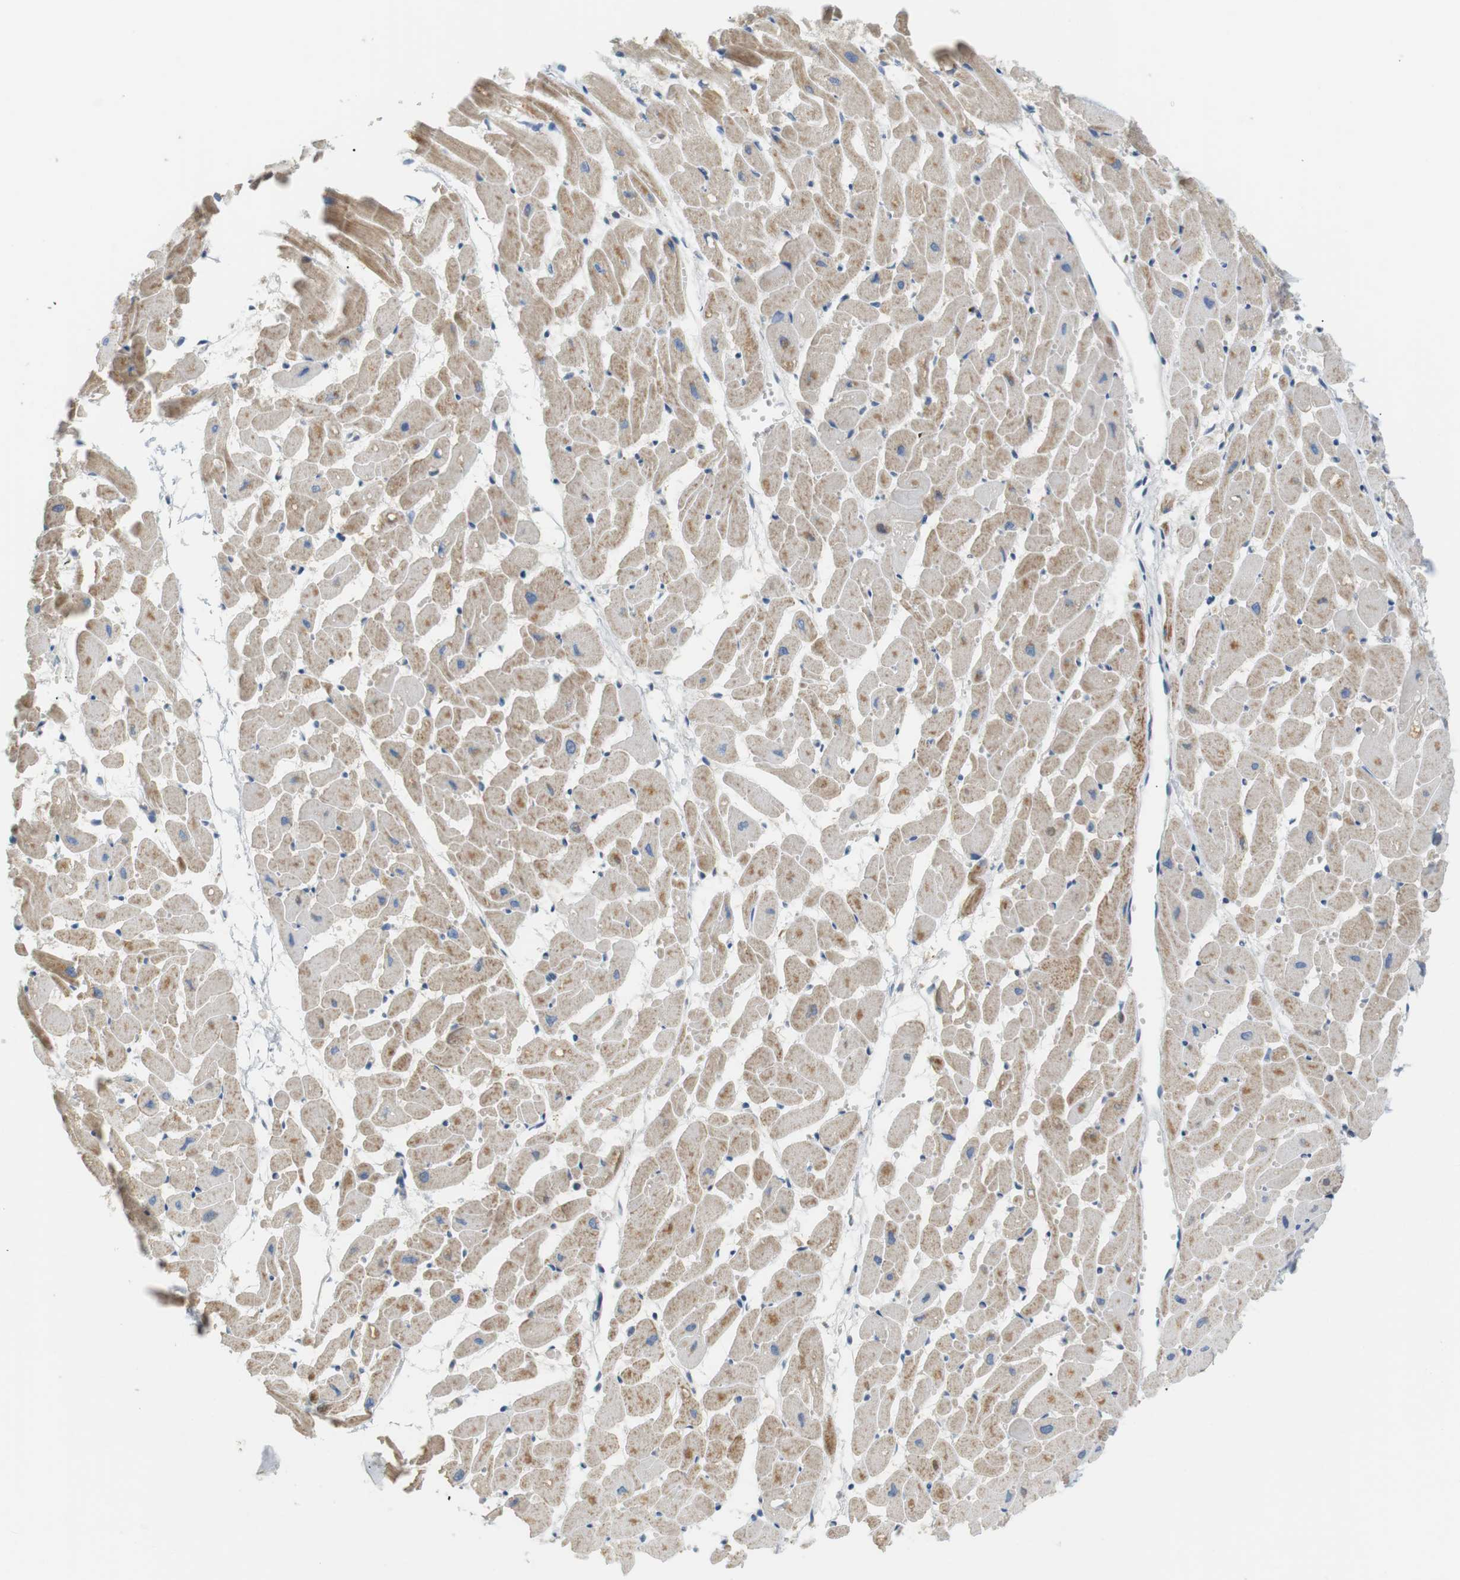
{"staining": {"intensity": "moderate", "quantity": ">75%", "location": "cytoplasmic/membranous"}, "tissue": "heart muscle", "cell_type": "Cardiomyocytes", "image_type": "normal", "snomed": [{"axis": "morphology", "description": "Normal tissue, NOS"}, {"axis": "topography", "description": "Heart"}], "caption": "Human heart muscle stained with a brown dye displays moderate cytoplasmic/membranous positive expression in approximately >75% of cardiomyocytes.", "gene": "TMEM200A", "patient": {"sex": "female", "age": 19}}